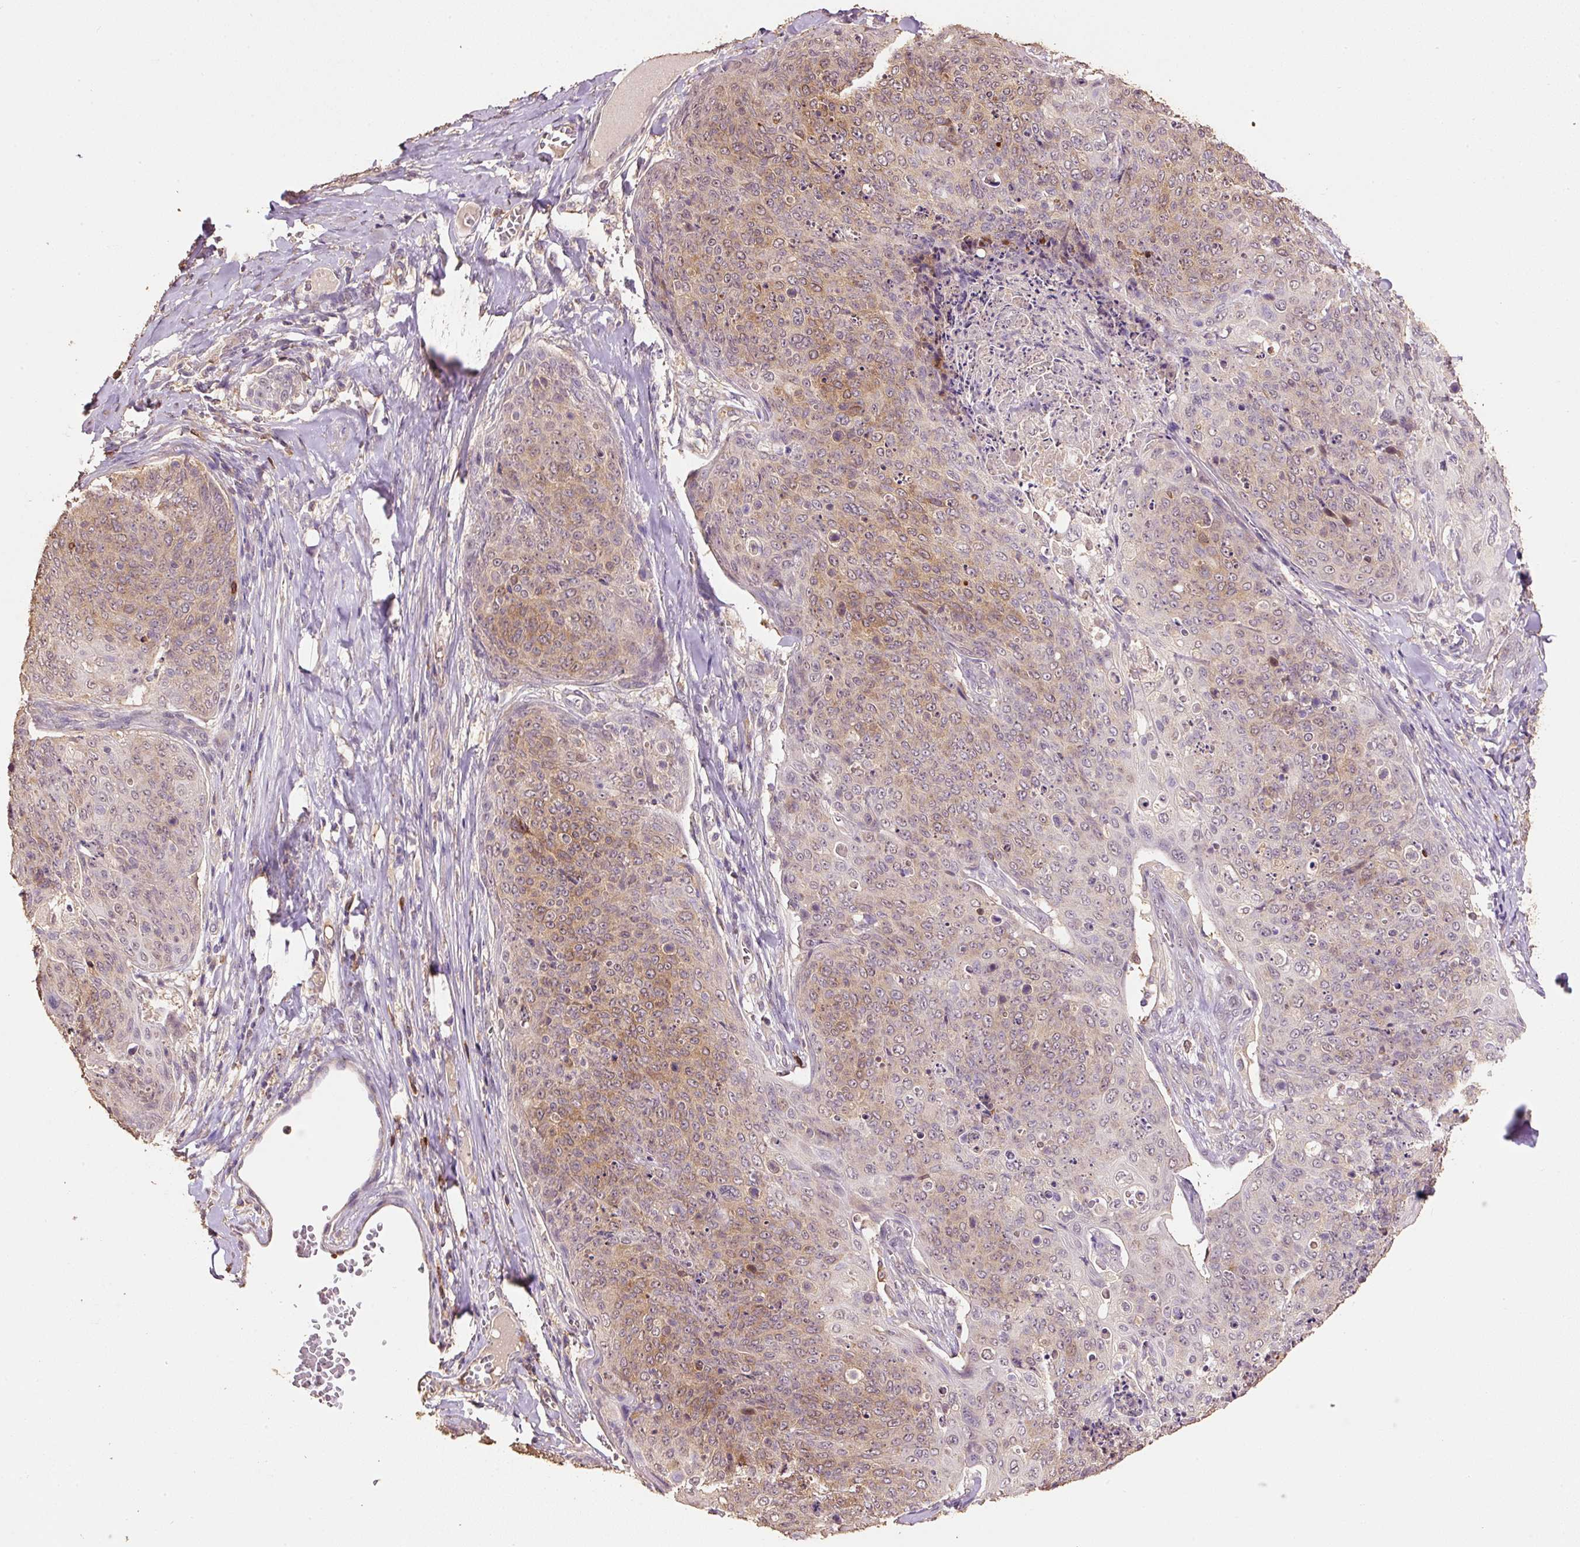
{"staining": {"intensity": "moderate", "quantity": "25%-75%", "location": "cytoplasmic/membranous,nuclear"}, "tissue": "skin cancer", "cell_type": "Tumor cells", "image_type": "cancer", "snomed": [{"axis": "morphology", "description": "Squamous cell carcinoma, NOS"}, {"axis": "topography", "description": "Skin"}, {"axis": "topography", "description": "Vulva"}], "caption": "This photomicrograph displays immunohistochemistry (IHC) staining of human skin cancer, with medium moderate cytoplasmic/membranous and nuclear staining in about 25%-75% of tumor cells.", "gene": "HERC2", "patient": {"sex": "female", "age": 85}}